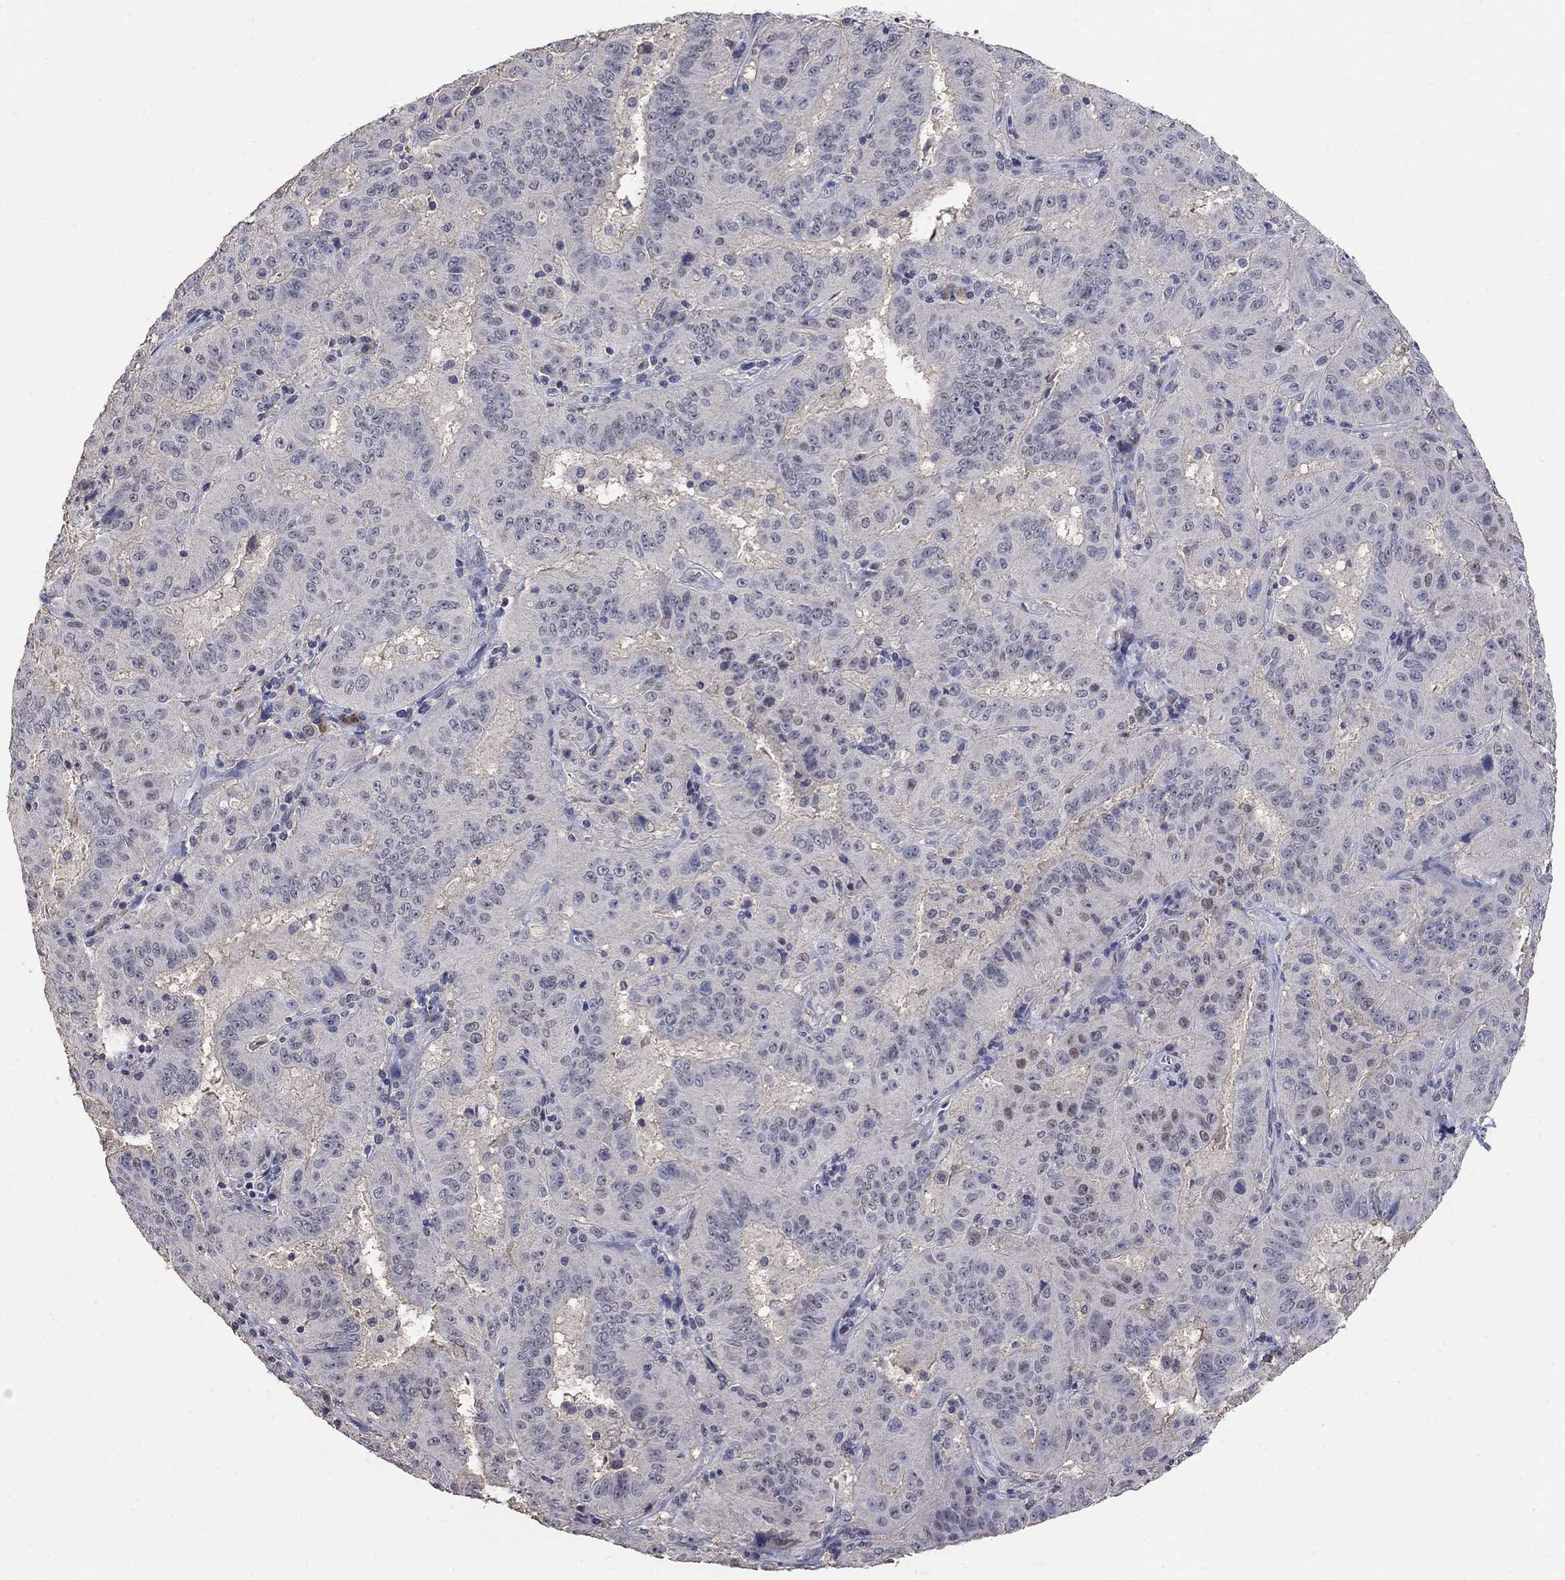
{"staining": {"intensity": "negative", "quantity": "none", "location": "none"}, "tissue": "pancreatic cancer", "cell_type": "Tumor cells", "image_type": "cancer", "snomed": [{"axis": "morphology", "description": "Adenocarcinoma, NOS"}, {"axis": "topography", "description": "Pancreas"}], "caption": "Pancreatic cancer (adenocarcinoma) stained for a protein using immunohistochemistry demonstrates no expression tumor cells.", "gene": "ZBTB18", "patient": {"sex": "male", "age": 63}}